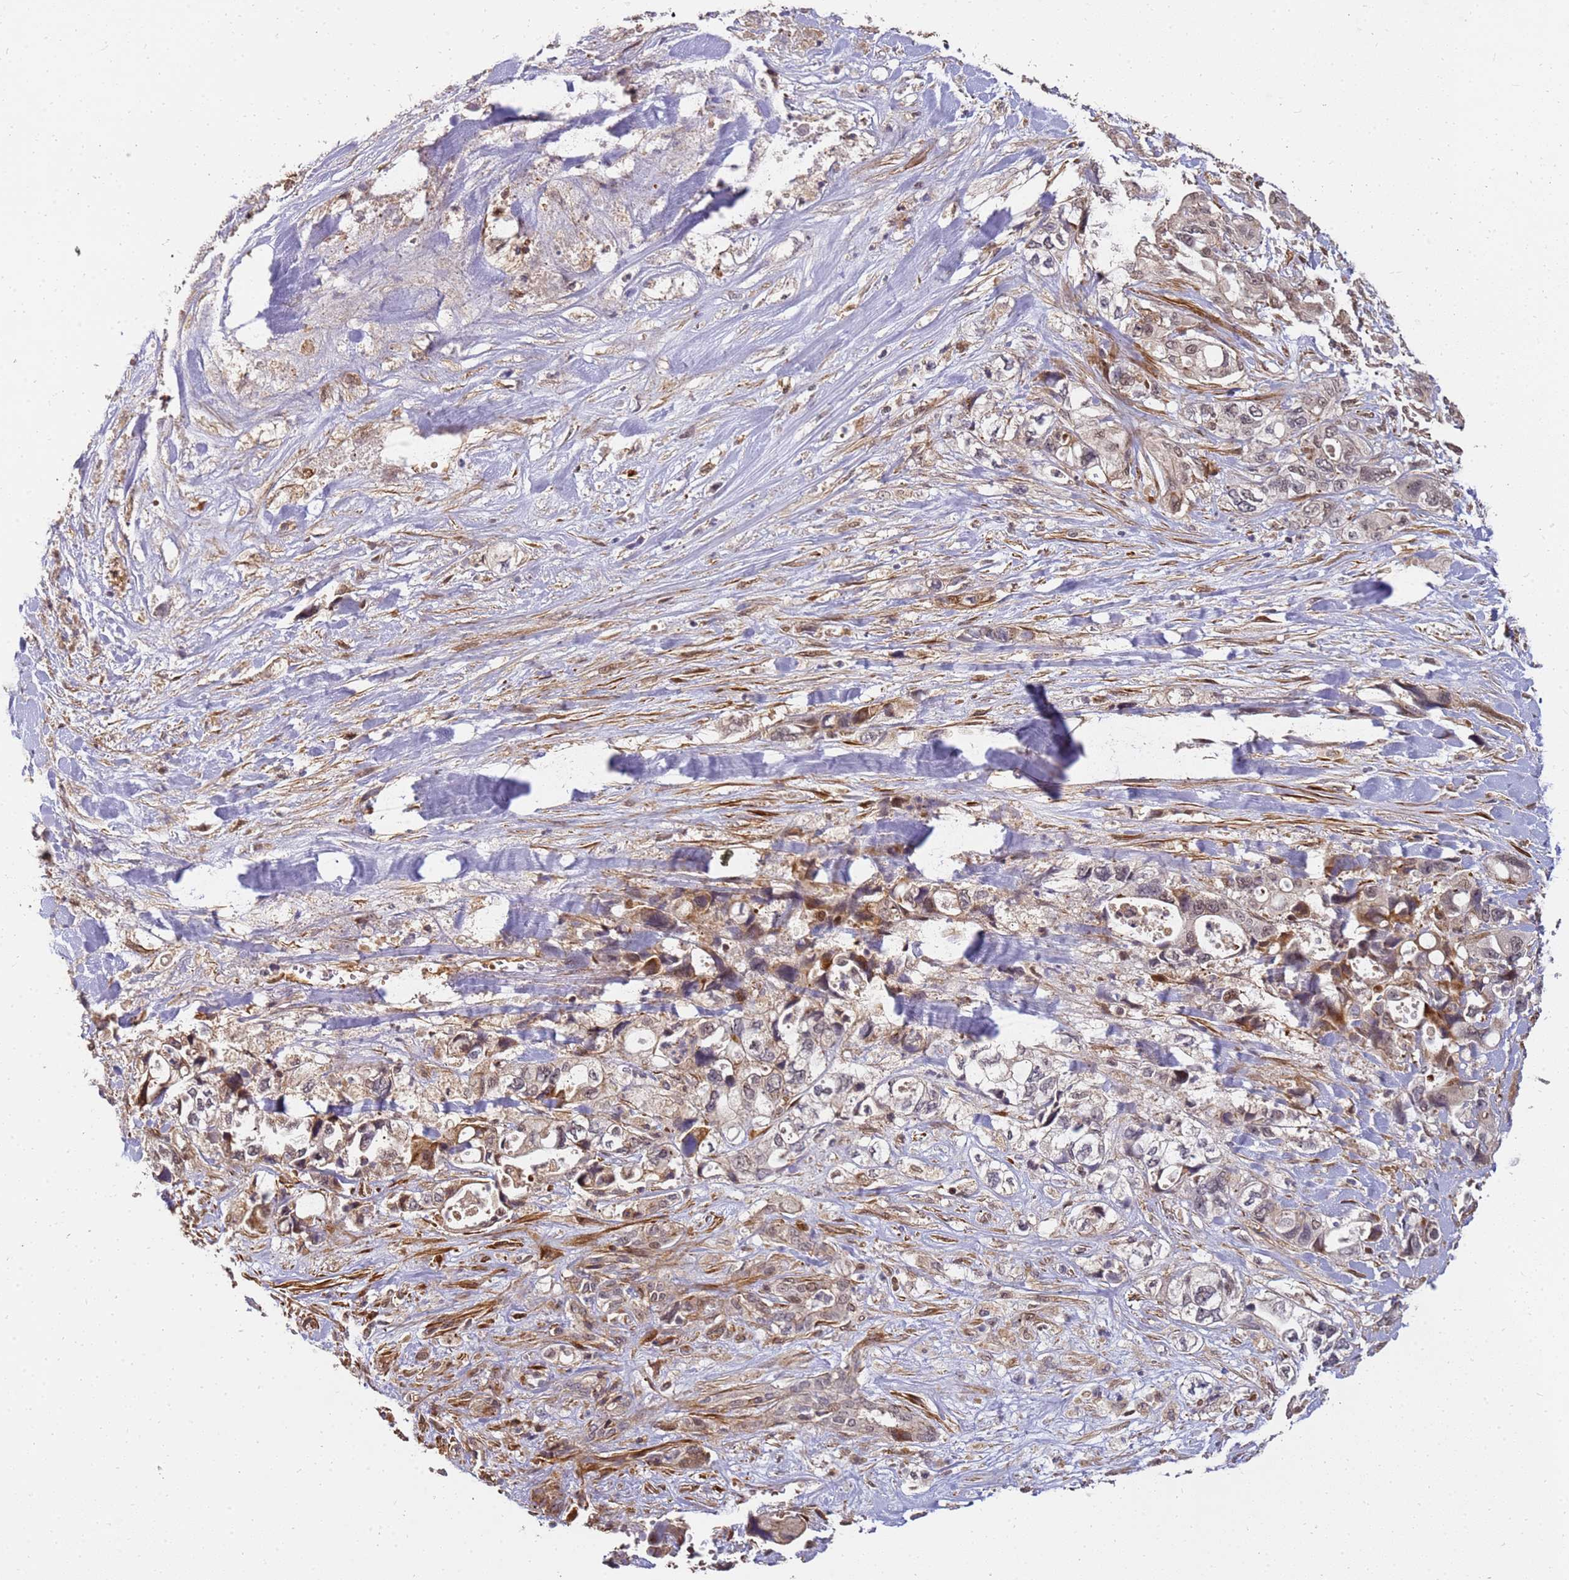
{"staining": {"intensity": "moderate", "quantity": "25%-75%", "location": "cytoplasmic/membranous,nuclear"}, "tissue": "pancreatic cancer", "cell_type": "Tumor cells", "image_type": "cancer", "snomed": [{"axis": "morphology", "description": "Adenocarcinoma, NOS"}, {"axis": "topography", "description": "Pancreas"}], "caption": "Pancreatic adenocarcinoma was stained to show a protein in brown. There is medium levels of moderate cytoplasmic/membranous and nuclear staining in about 25%-75% of tumor cells.", "gene": "ST18", "patient": {"sex": "male", "age": 46}}